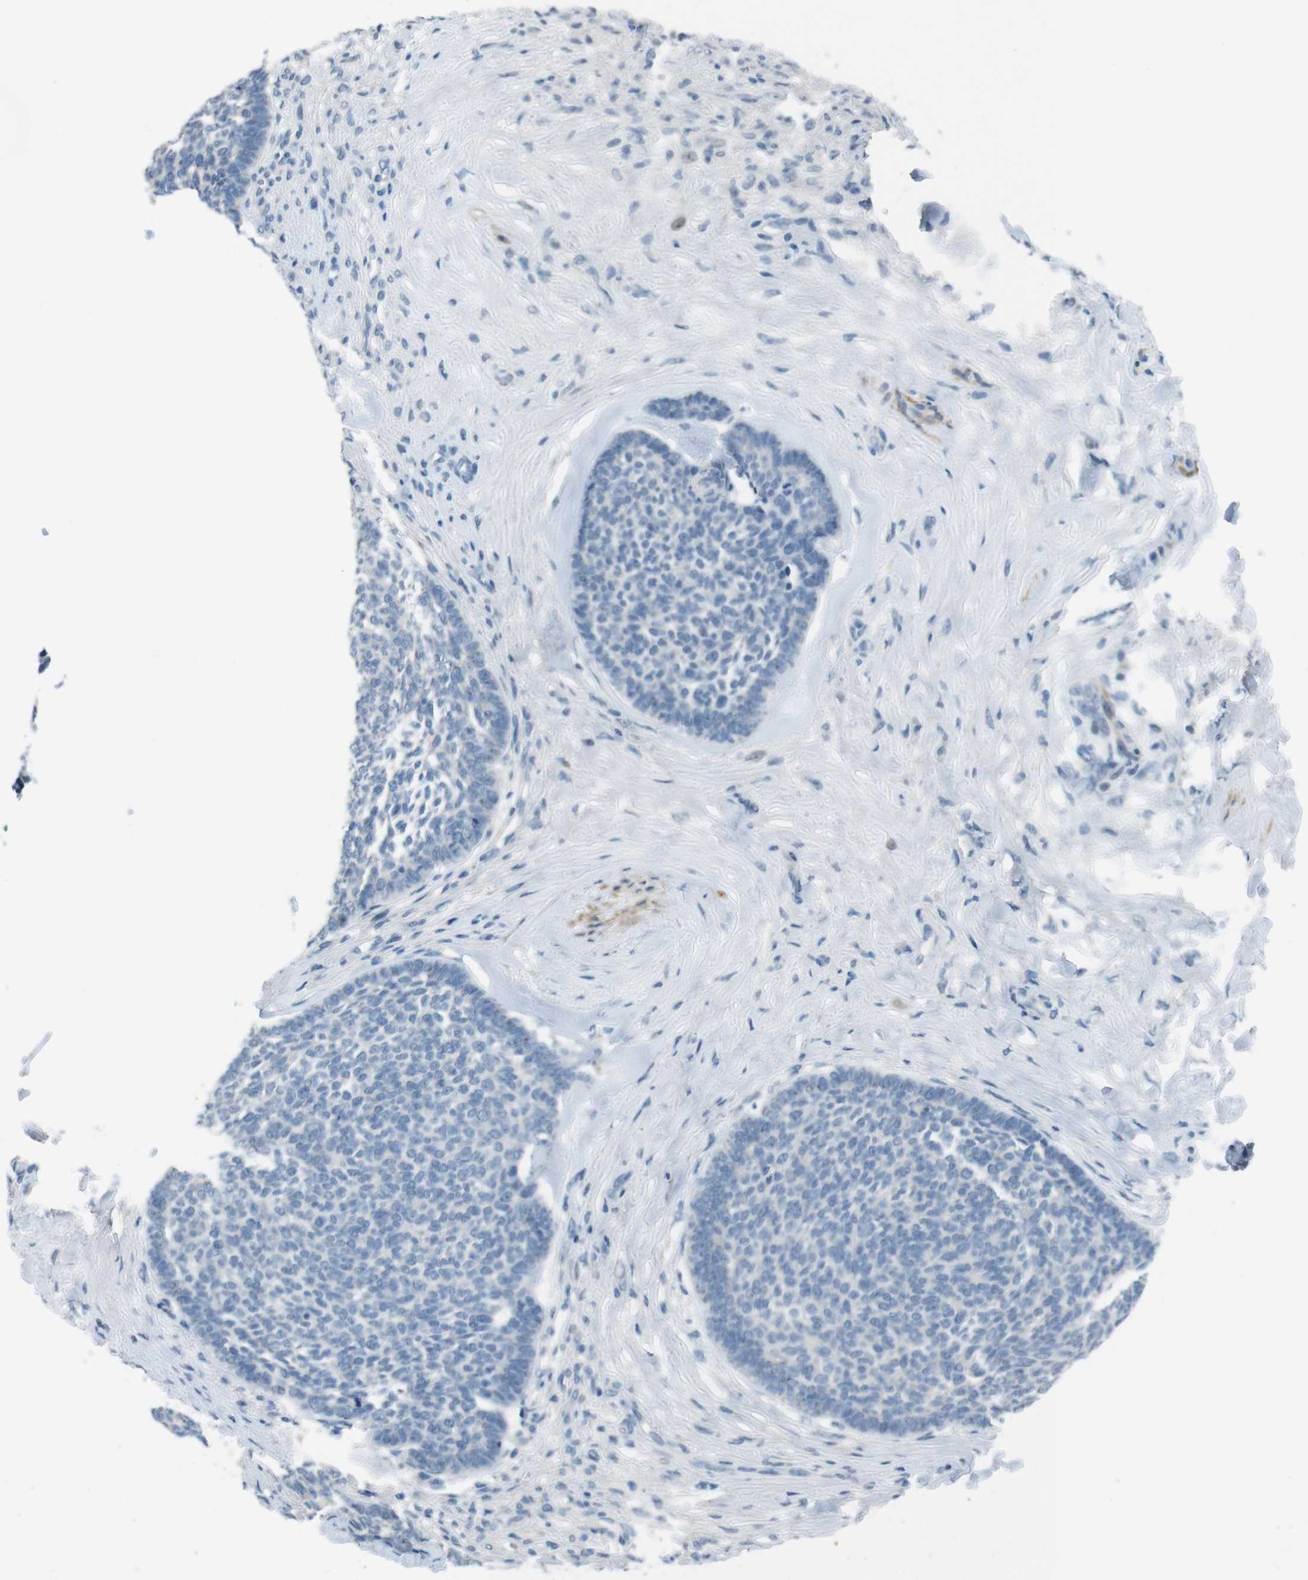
{"staining": {"intensity": "negative", "quantity": "none", "location": "none"}, "tissue": "skin cancer", "cell_type": "Tumor cells", "image_type": "cancer", "snomed": [{"axis": "morphology", "description": "Basal cell carcinoma"}, {"axis": "topography", "description": "Skin"}], "caption": "High magnification brightfield microscopy of skin cancer stained with DAB (3,3'-diaminobenzidine) (brown) and counterstained with hematoxylin (blue): tumor cells show no significant staining.", "gene": "HRH2", "patient": {"sex": "male", "age": 84}}